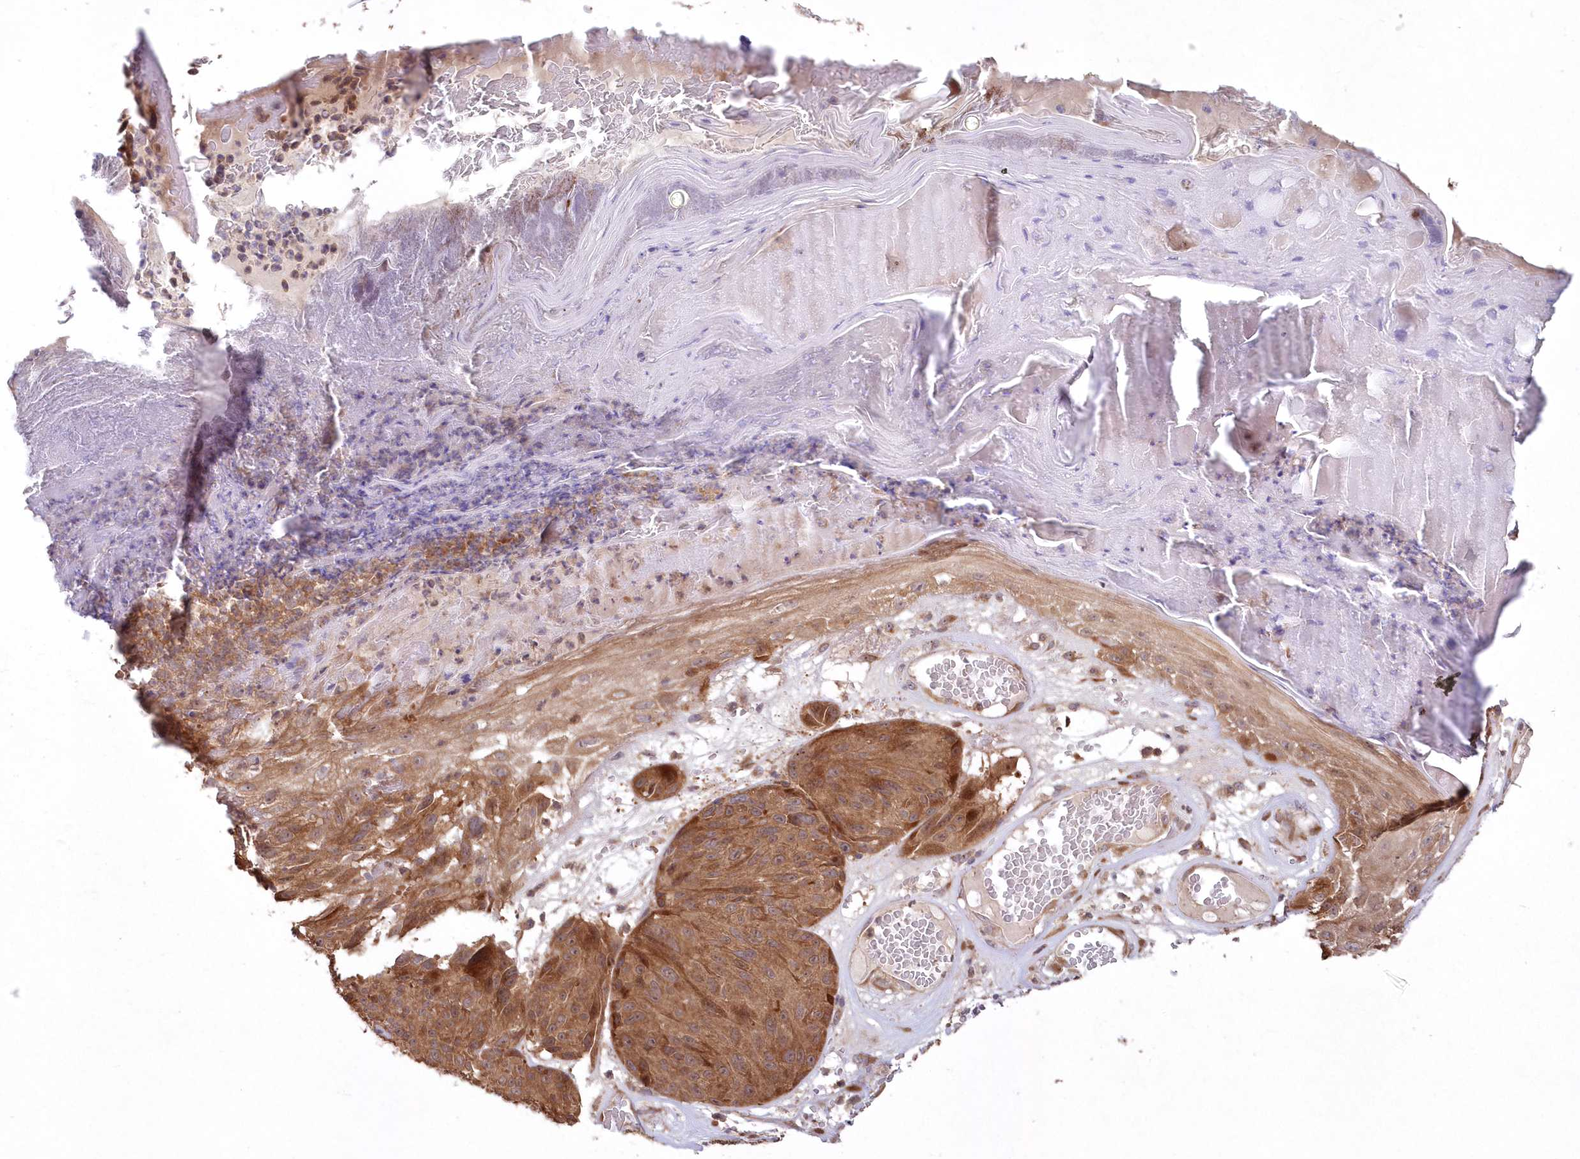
{"staining": {"intensity": "moderate", "quantity": ">75%", "location": "cytoplasmic/membranous,nuclear"}, "tissue": "melanoma", "cell_type": "Tumor cells", "image_type": "cancer", "snomed": [{"axis": "morphology", "description": "Malignant melanoma, NOS"}, {"axis": "topography", "description": "Skin"}], "caption": "The histopathology image reveals a brown stain indicating the presence of a protein in the cytoplasmic/membranous and nuclear of tumor cells in malignant melanoma.", "gene": "TBCA", "patient": {"sex": "male", "age": 83}}